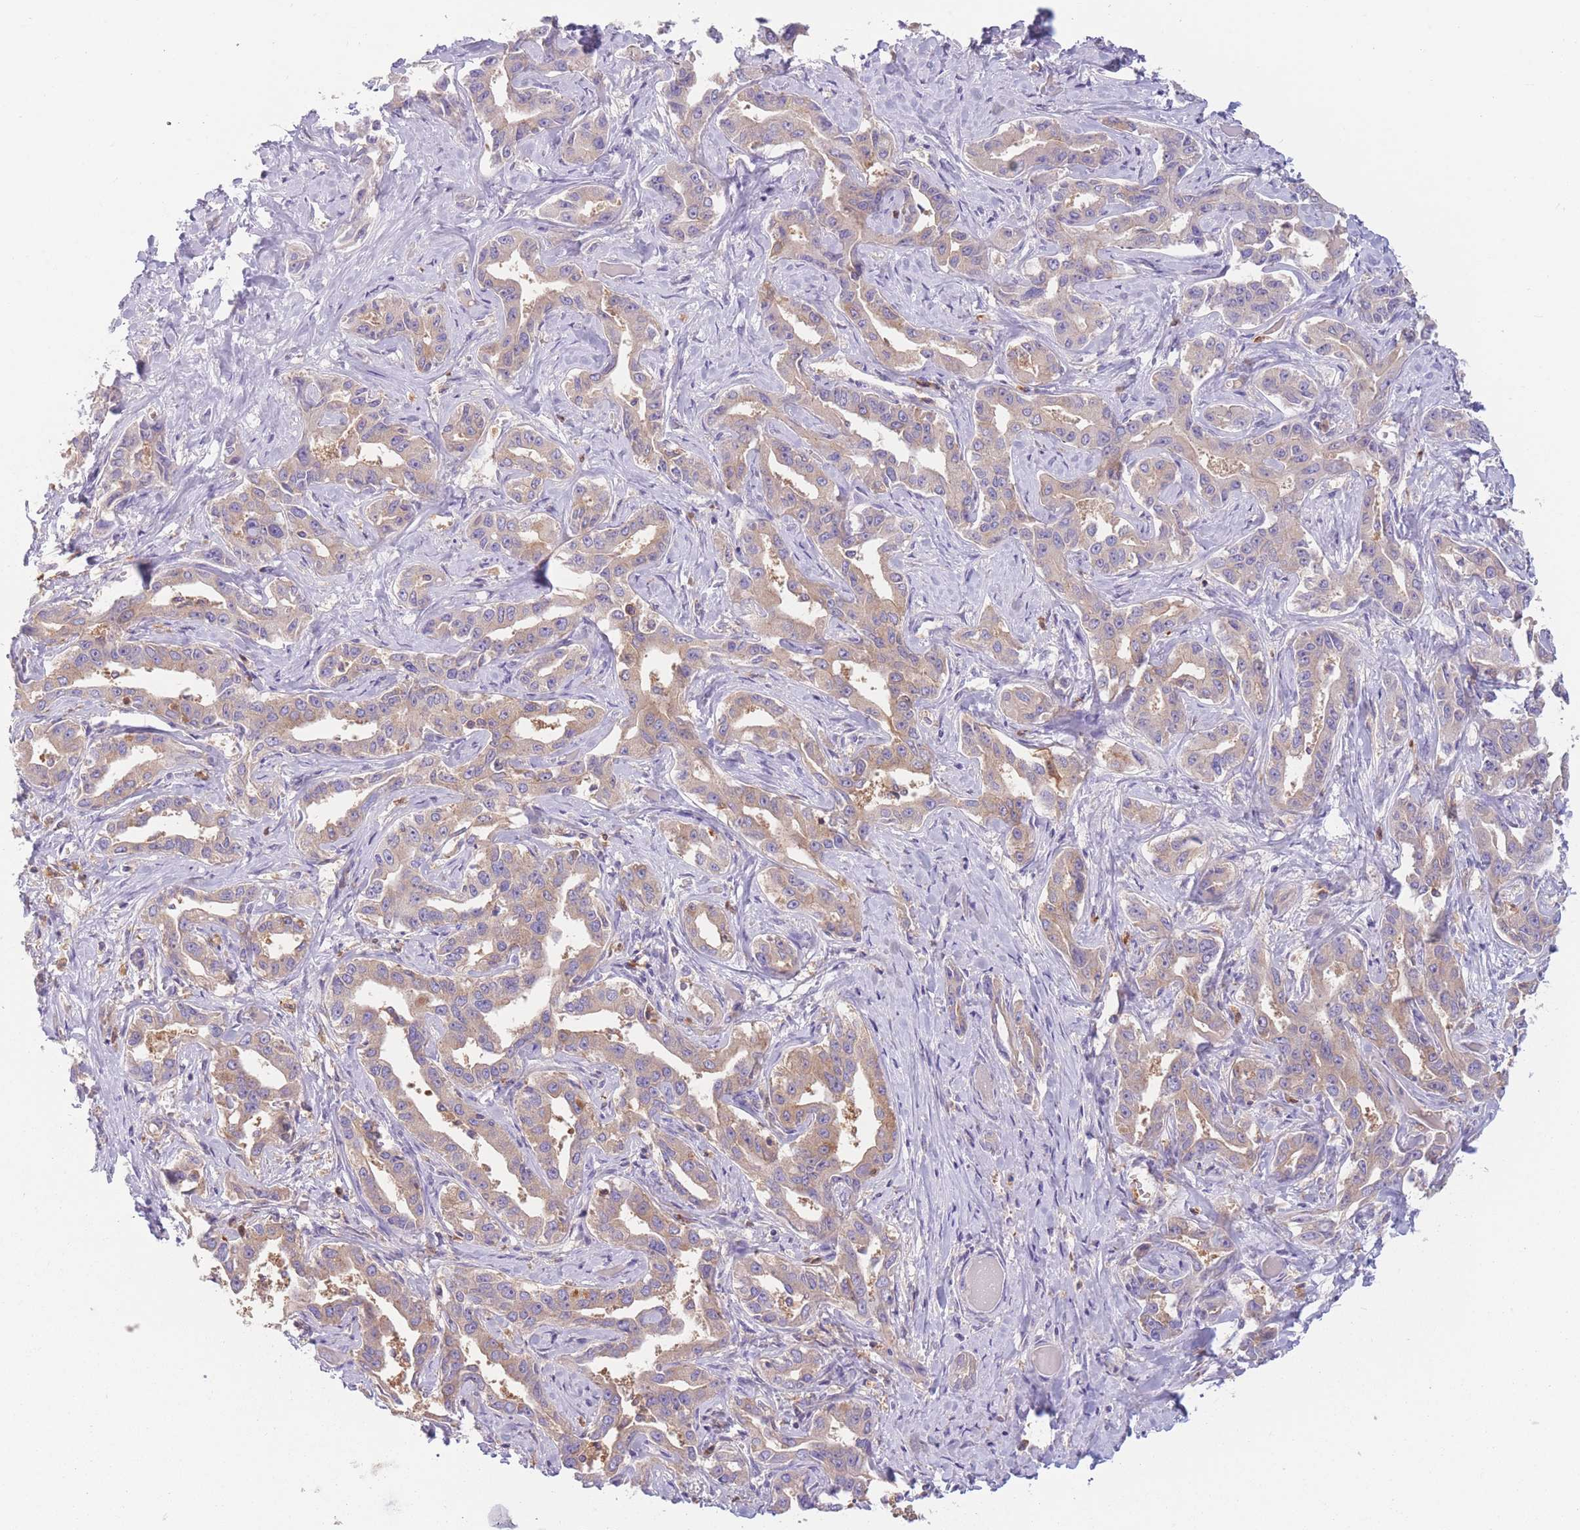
{"staining": {"intensity": "weak", "quantity": "25%-75%", "location": "cytoplasmic/membranous"}, "tissue": "liver cancer", "cell_type": "Tumor cells", "image_type": "cancer", "snomed": [{"axis": "morphology", "description": "Cholangiocarcinoma"}, {"axis": "topography", "description": "Liver"}], "caption": "Immunohistochemical staining of liver cholangiocarcinoma exhibits low levels of weak cytoplasmic/membranous protein expression in about 25%-75% of tumor cells.", "gene": "ST3GAL4", "patient": {"sex": "male", "age": 59}}